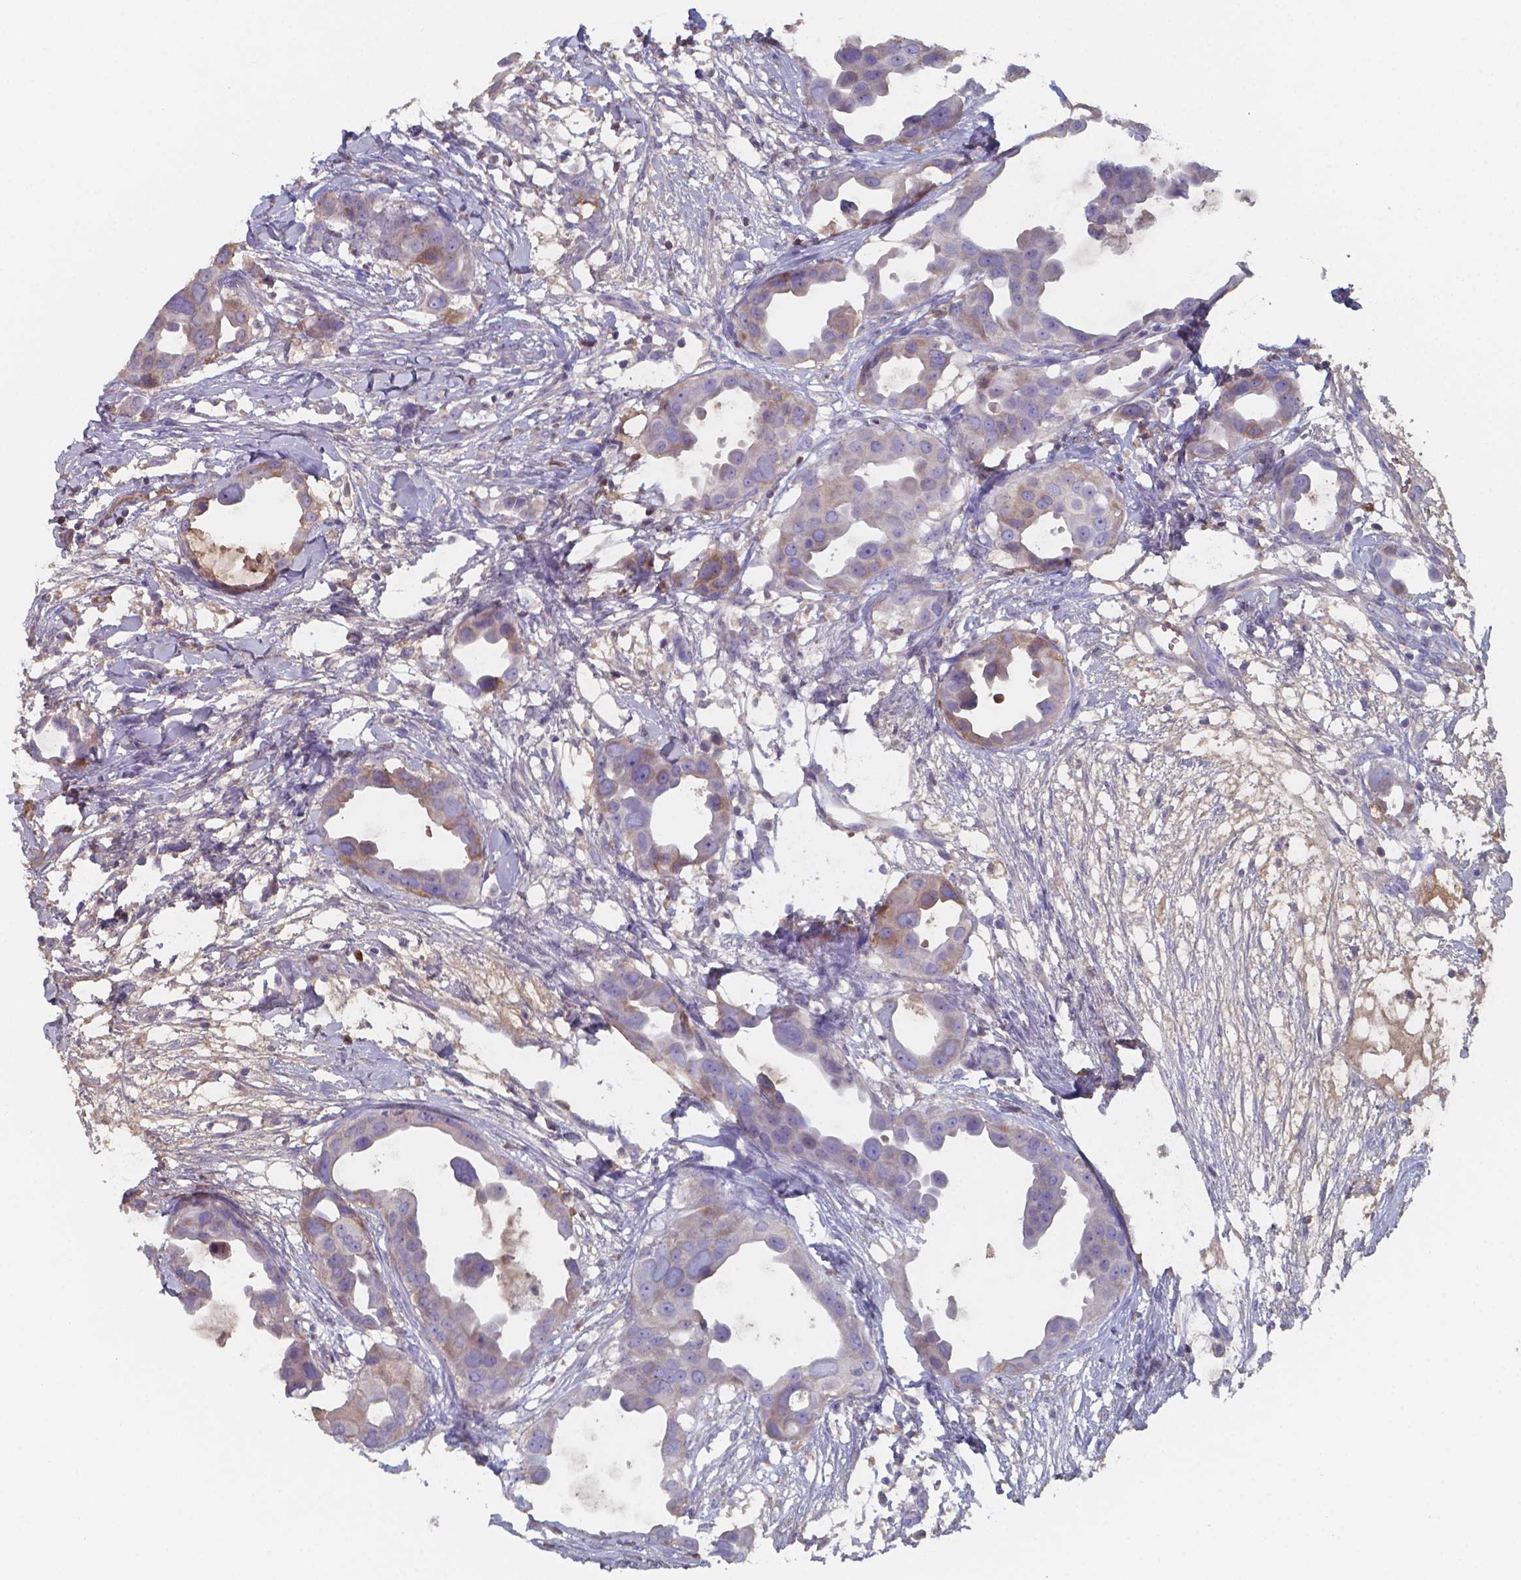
{"staining": {"intensity": "negative", "quantity": "none", "location": "none"}, "tissue": "breast cancer", "cell_type": "Tumor cells", "image_type": "cancer", "snomed": [{"axis": "morphology", "description": "Duct carcinoma"}, {"axis": "topography", "description": "Breast"}], "caption": "A high-resolution photomicrograph shows immunohistochemistry staining of invasive ductal carcinoma (breast), which demonstrates no significant expression in tumor cells.", "gene": "BTBD17", "patient": {"sex": "female", "age": 38}}